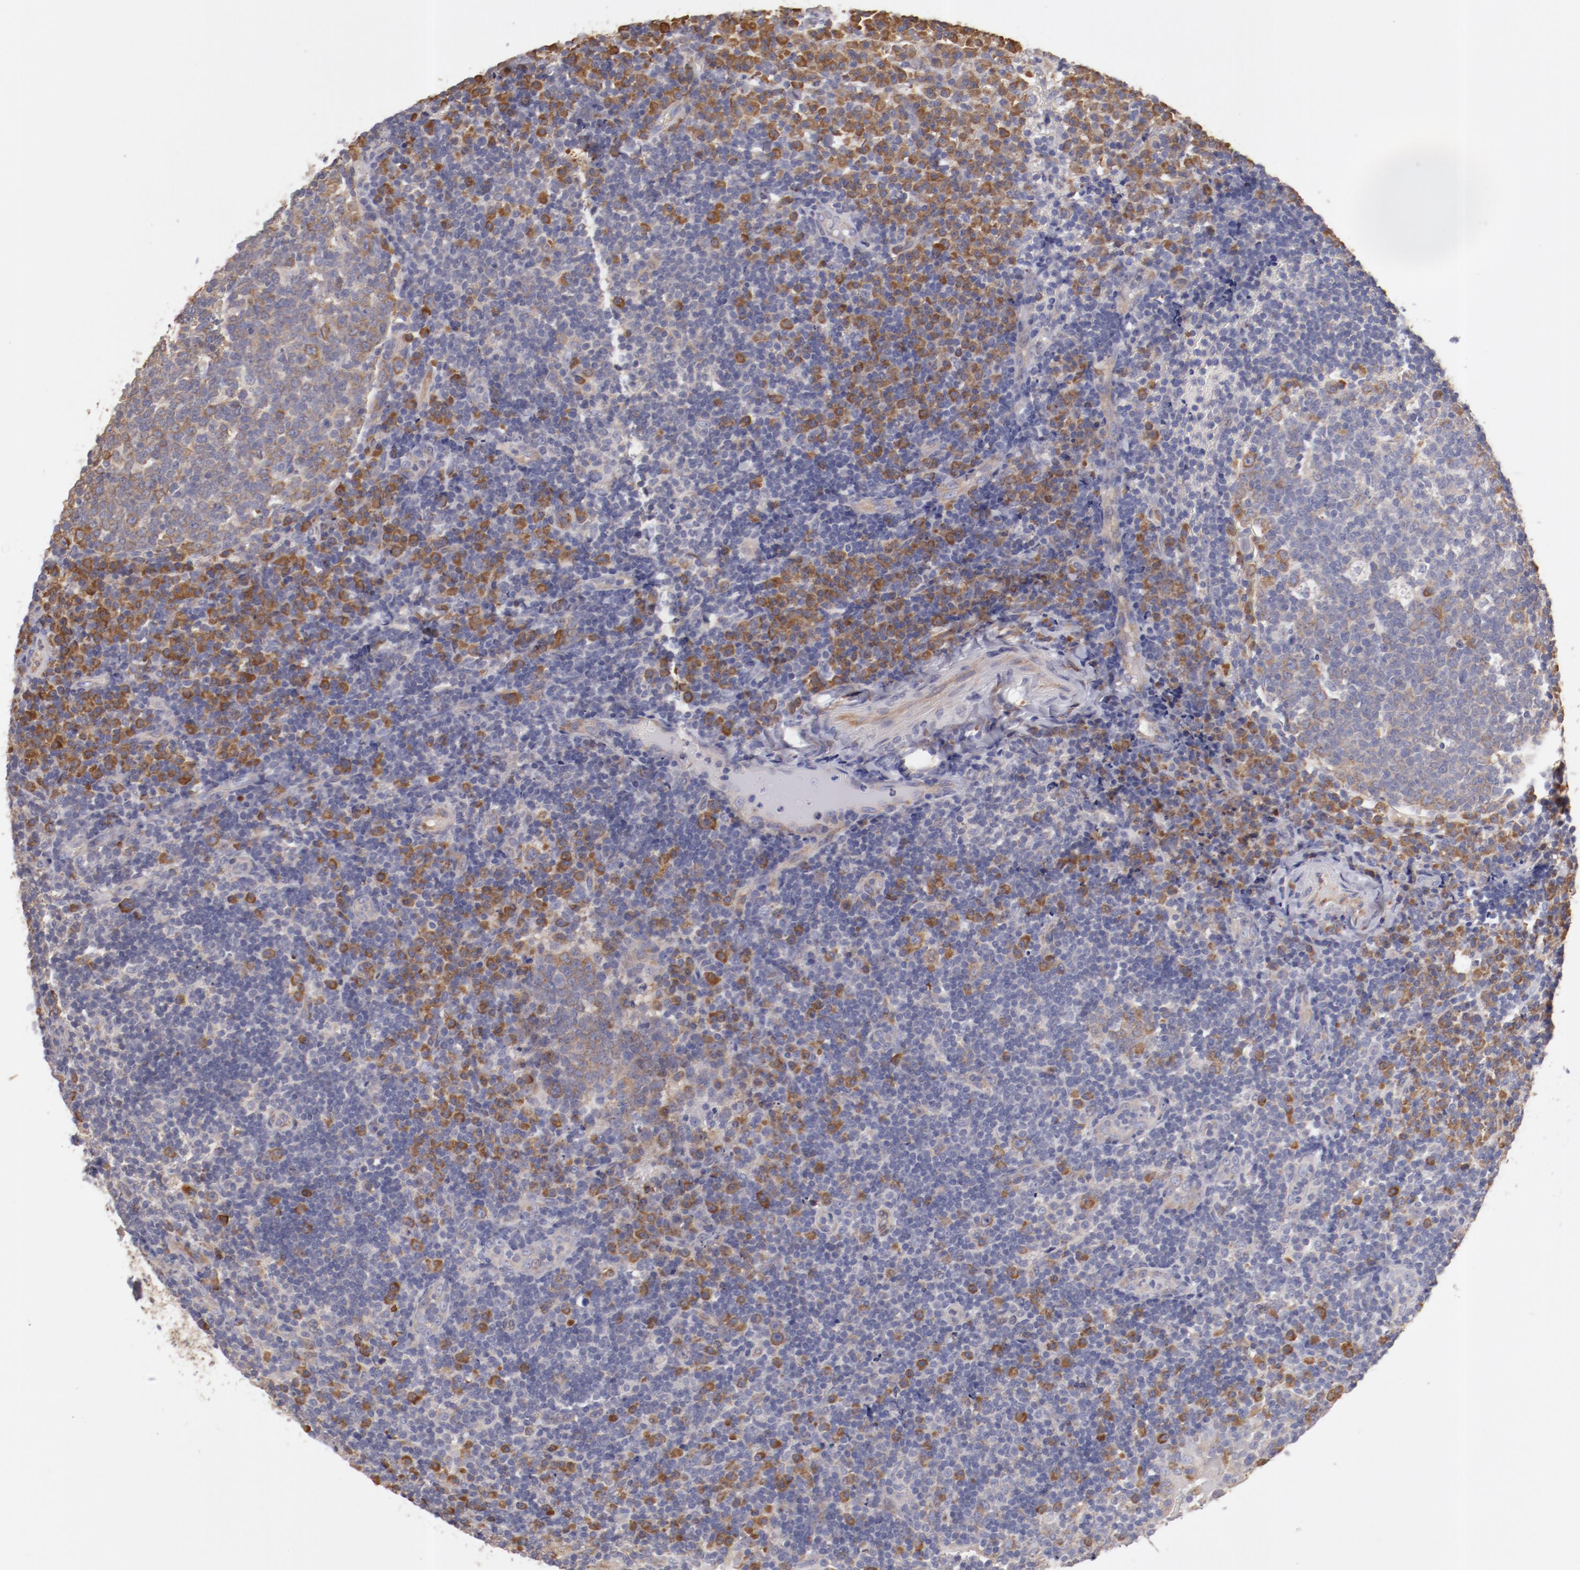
{"staining": {"intensity": "moderate", "quantity": "<25%", "location": "cytoplasmic/membranous"}, "tissue": "tonsil", "cell_type": "Germinal center cells", "image_type": "normal", "snomed": [{"axis": "morphology", "description": "Normal tissue, NOS"}, {"axis": "topography", "description": "Tonsil"}], "caption": "Immunohistochemical staining of normal human tonsil reveals <25% levels of moderate cytoplasmic/membranous protein positivity in approximately <25% of germinal center cells. (DAB = brown stain, brightfield microscopy at high magnification).", "gene": "ENTPD5", "patient": {"sex": "female", "age": 40}}